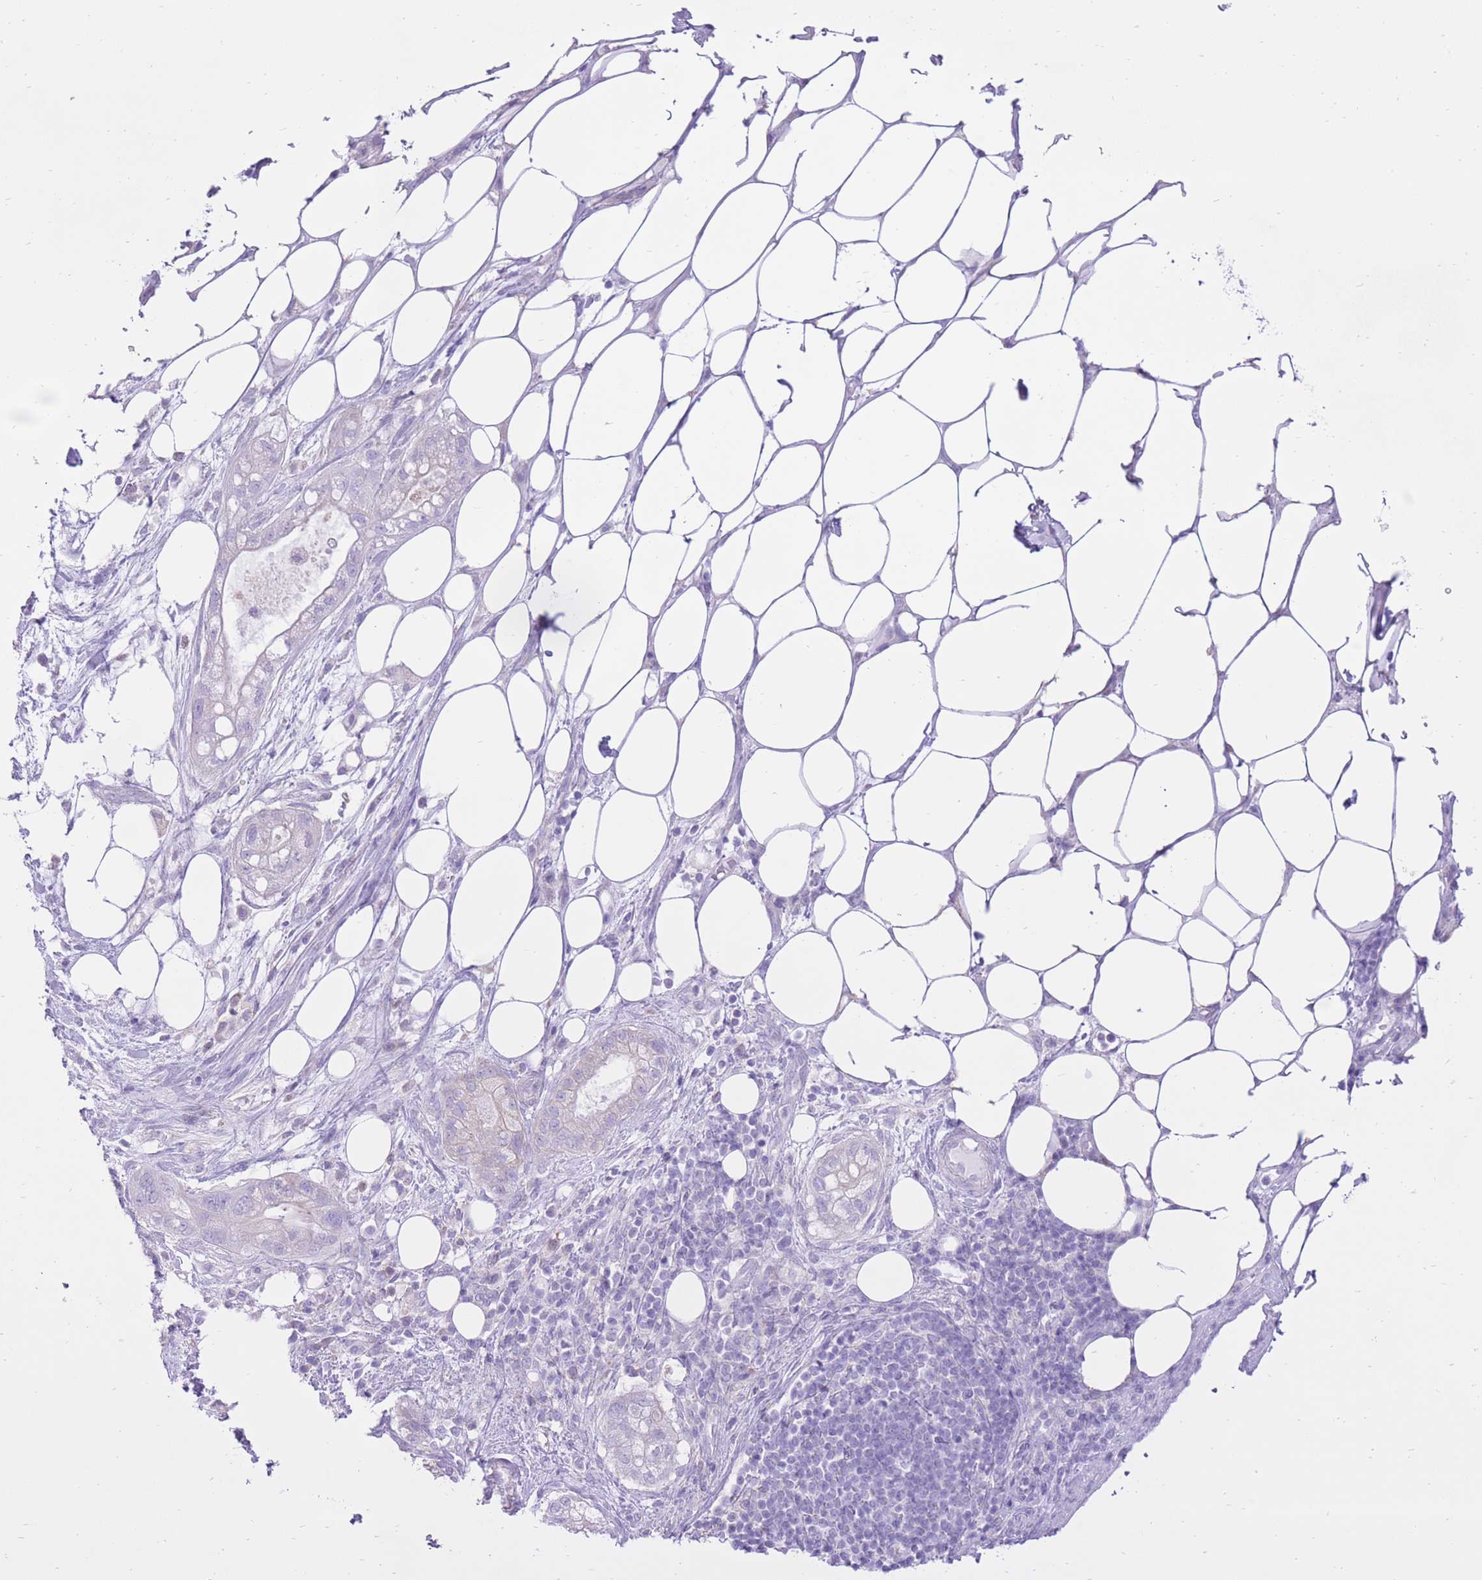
{"staining": {"intensity": "negative", "quantity": "none", "location": "none"}, "tissue": "pancreatic cancer", "cell_type": "Tumor cells", "image_type": "cancer", "snomed": [{"axis": "morphology", "description": "Adenocarcinoma, NOS"}, {"axis": "topography", "description": "Pancreas"}], "caption": "A high-resolution histopathology image shows immunohistochemistry staining of pancreatic adenocarcinoma, which demonstrates no significant staining in tumor cells.", "gene": "SLC4A4", "patient": {"sex": "male", "age": 44}}